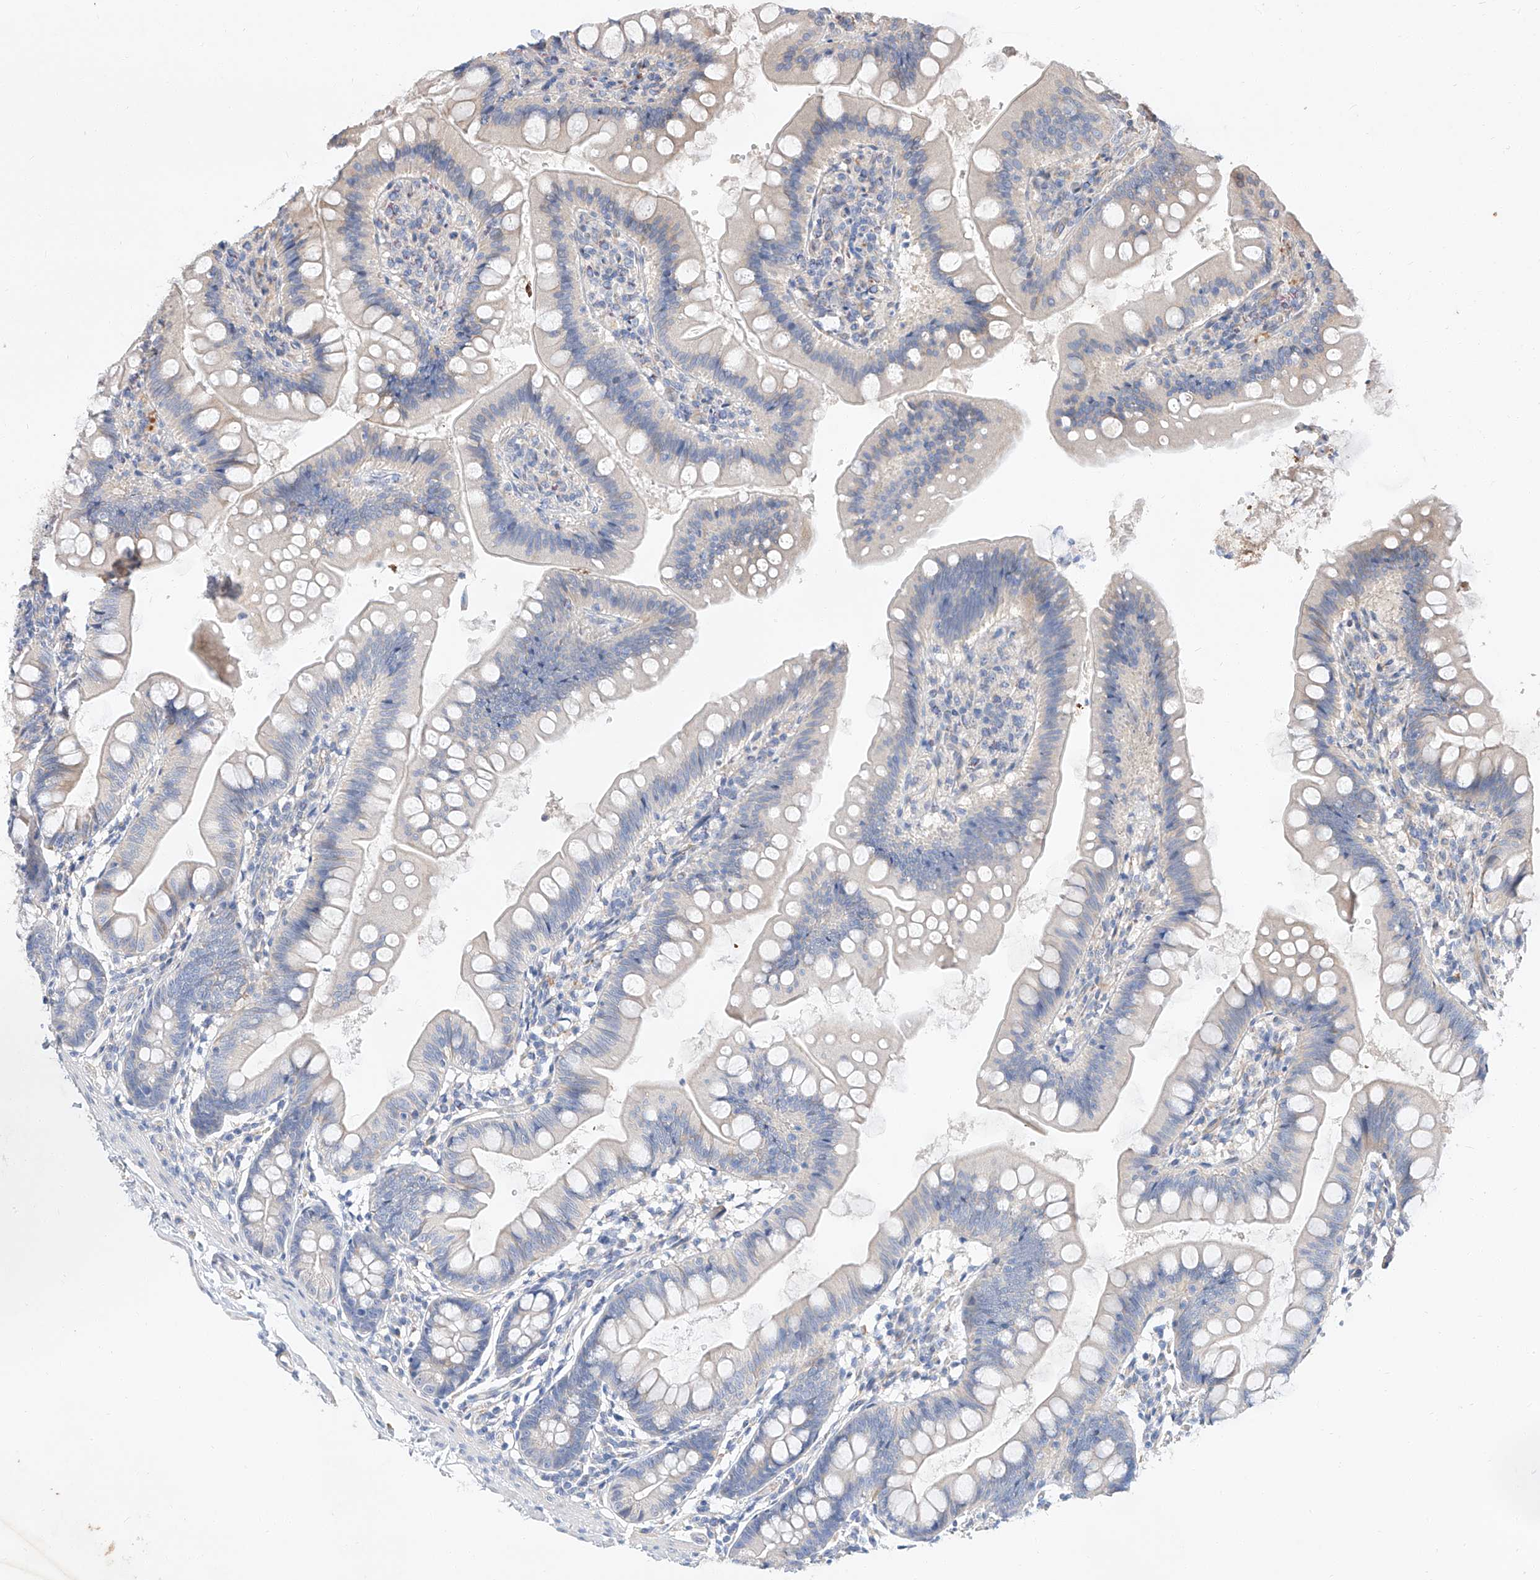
{"staining": {"intensity": "negative", "quantity": "none", "location": "none"}, "tissue": "small intestine", "cell_type": "Glandular cells", "image_type": "normal", "snomed": [{"axis": "morphology", "description": "Normal tissue, NOS"}, {"axis": "topography", "description": "Small intestine"}], "caption": "Micrograph shows no significant protein expression in glandular cells of normal small intestine. (Stains: DAB (3,3'-diaminobenzidine) IHC with hematoxylin counter stain, Microscopy: brightfield microscopy at high magnification).", "gene": "DIRAS3", "patient": {"sex": "male", "age": 7}}